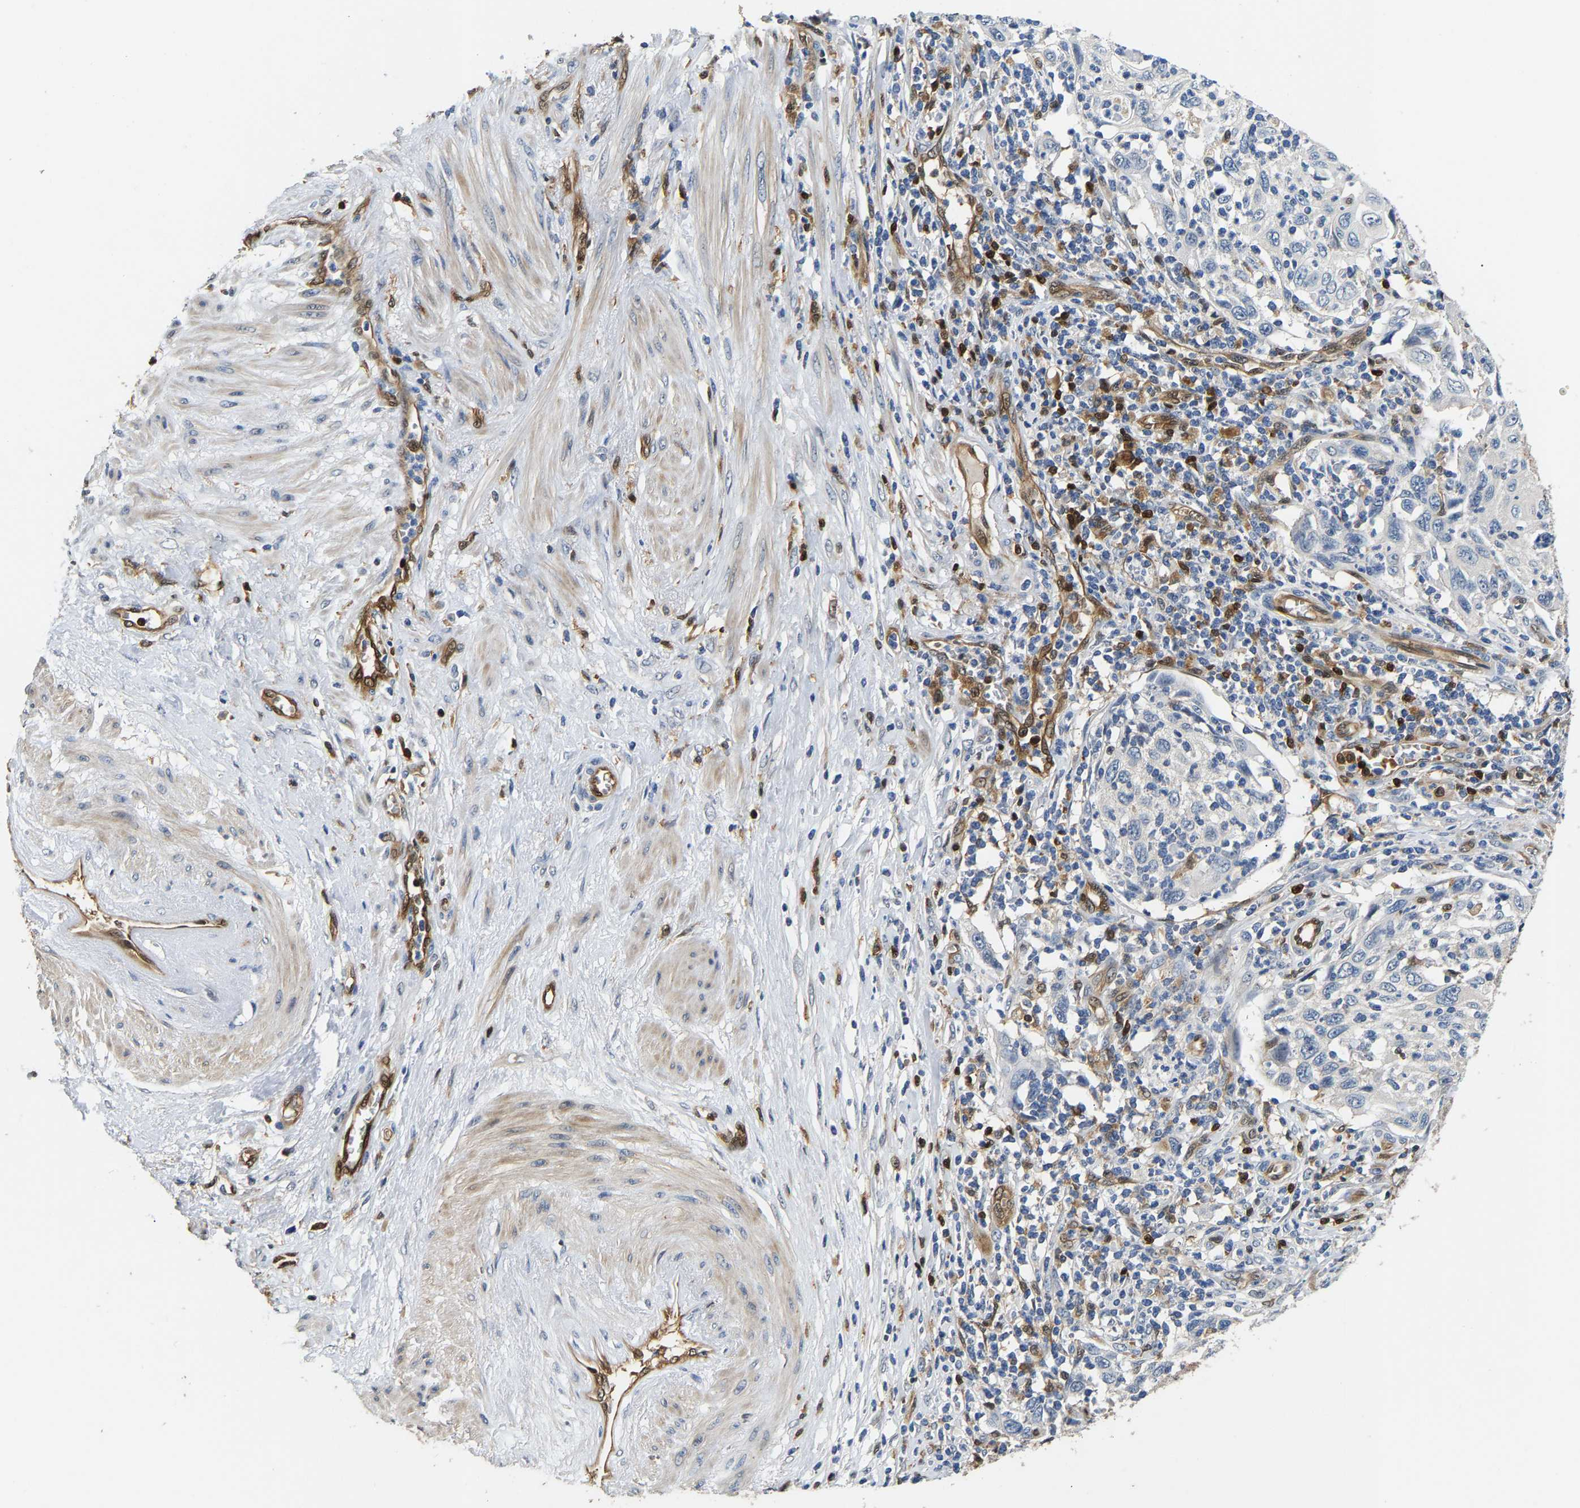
{"staining": {"intensity": "negative", "quantity": "none", "location": "none"}, "tissue": "cervical cancer", "cell_type": "Tumor cells", "image_type": "cancer", "snomed": [{"axis": "morphology", "description": "Squamous cell carcinoma, NOS"}, {"axis": "topography", "description": "Cervix"}], "caption": "A high-resolution image shows immunohistochemistry staining of cervical cancer (squamous cell carcinoma), which demonstrates no significant expression in tumor cells.", "gene": "GIMAP7", "patient": {"sex": "female", "age": 70}}